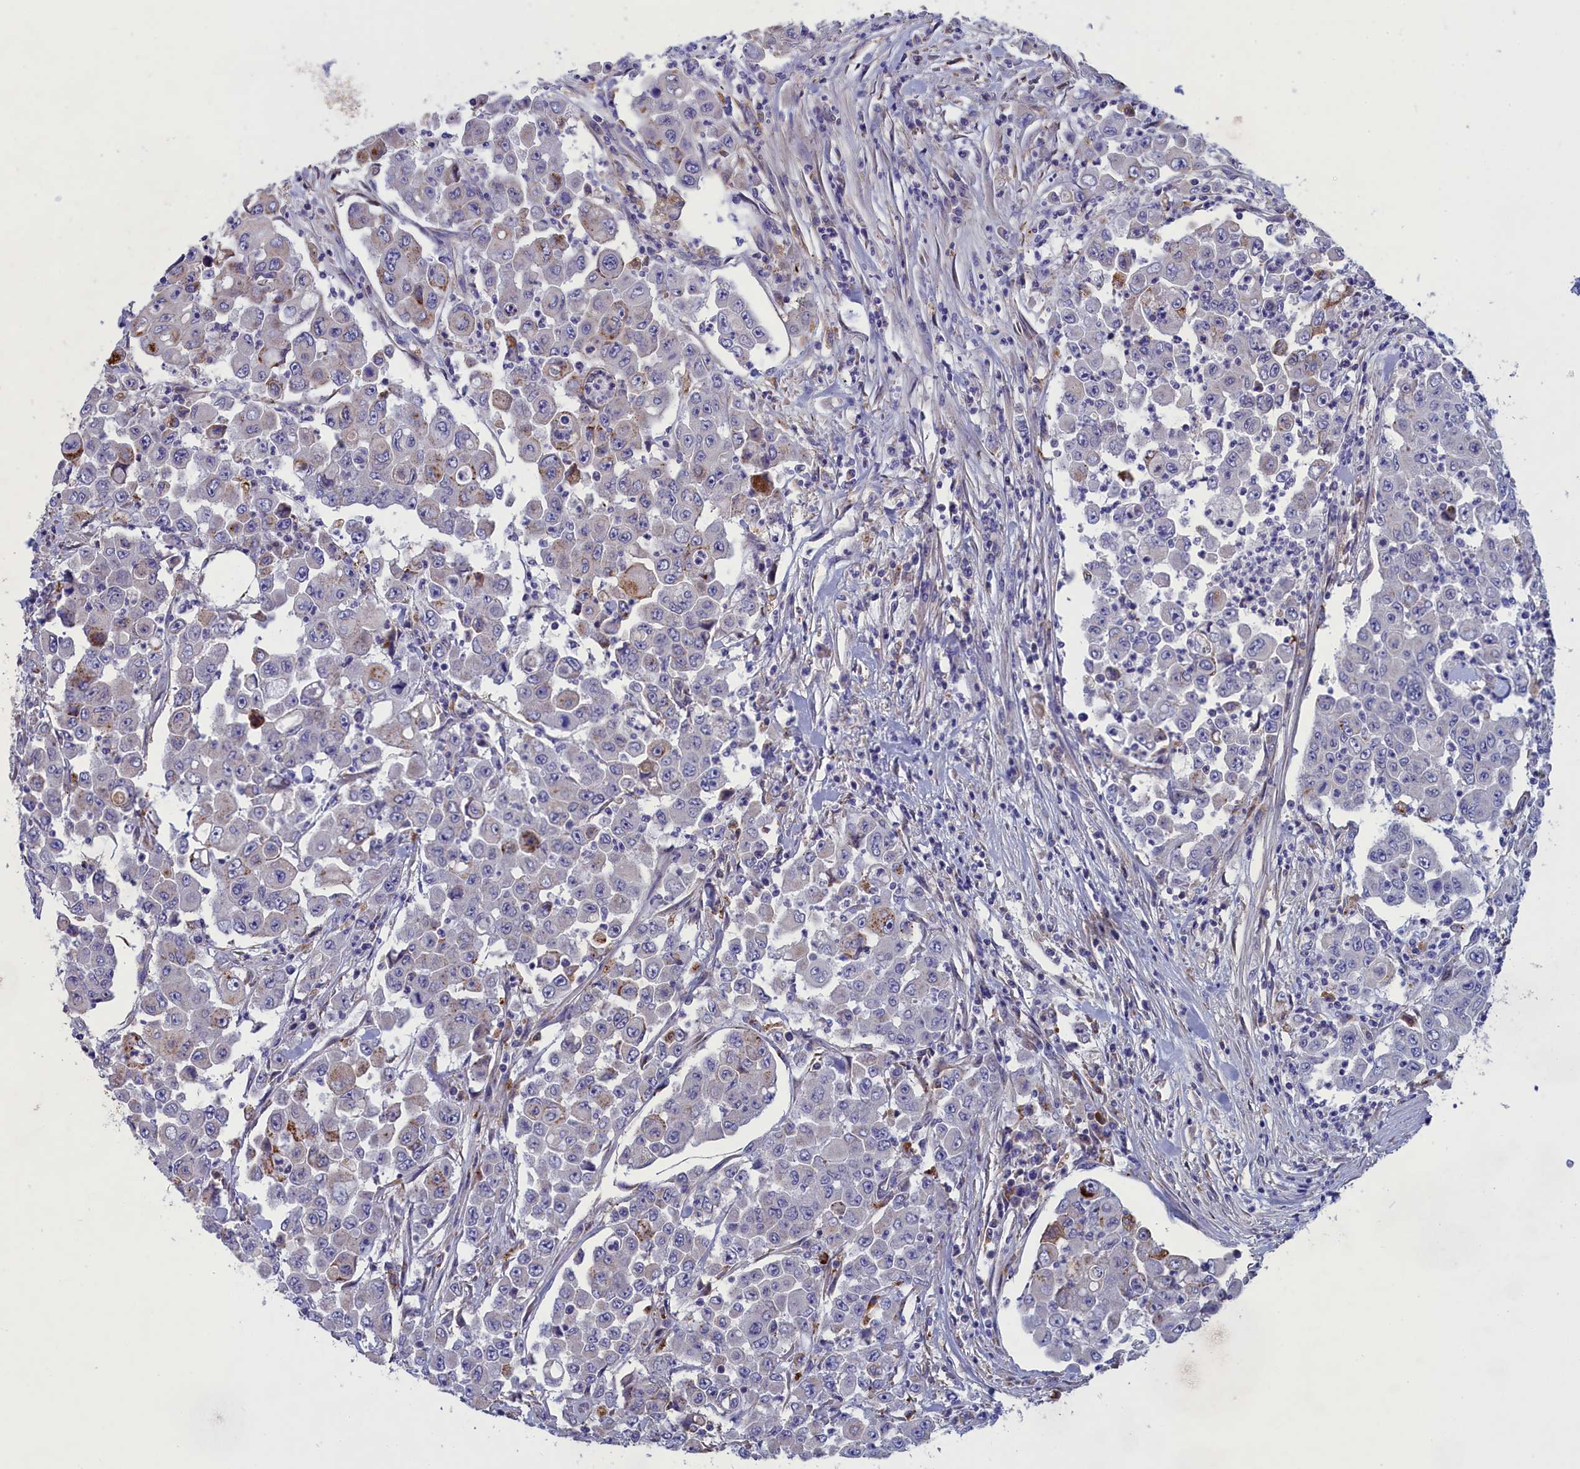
{"staining": {"intensity": "negative", "quantity": "none", "location": "none"}, "tissue": "colorectal cancer", "cell_type": "Tumor cells", "image_type": "cancer", "snomed": [{"axis": "morphology", "description": "Adenocarcinoma, NOS"}, {"axis": "topography", "description": "Colon"}], "caption": "Tumor cells are negative for brown protein staining in colorectal adenocarcinoma.", "gene": "WDR6", "patient": {"sex": "male", "age": 51}}